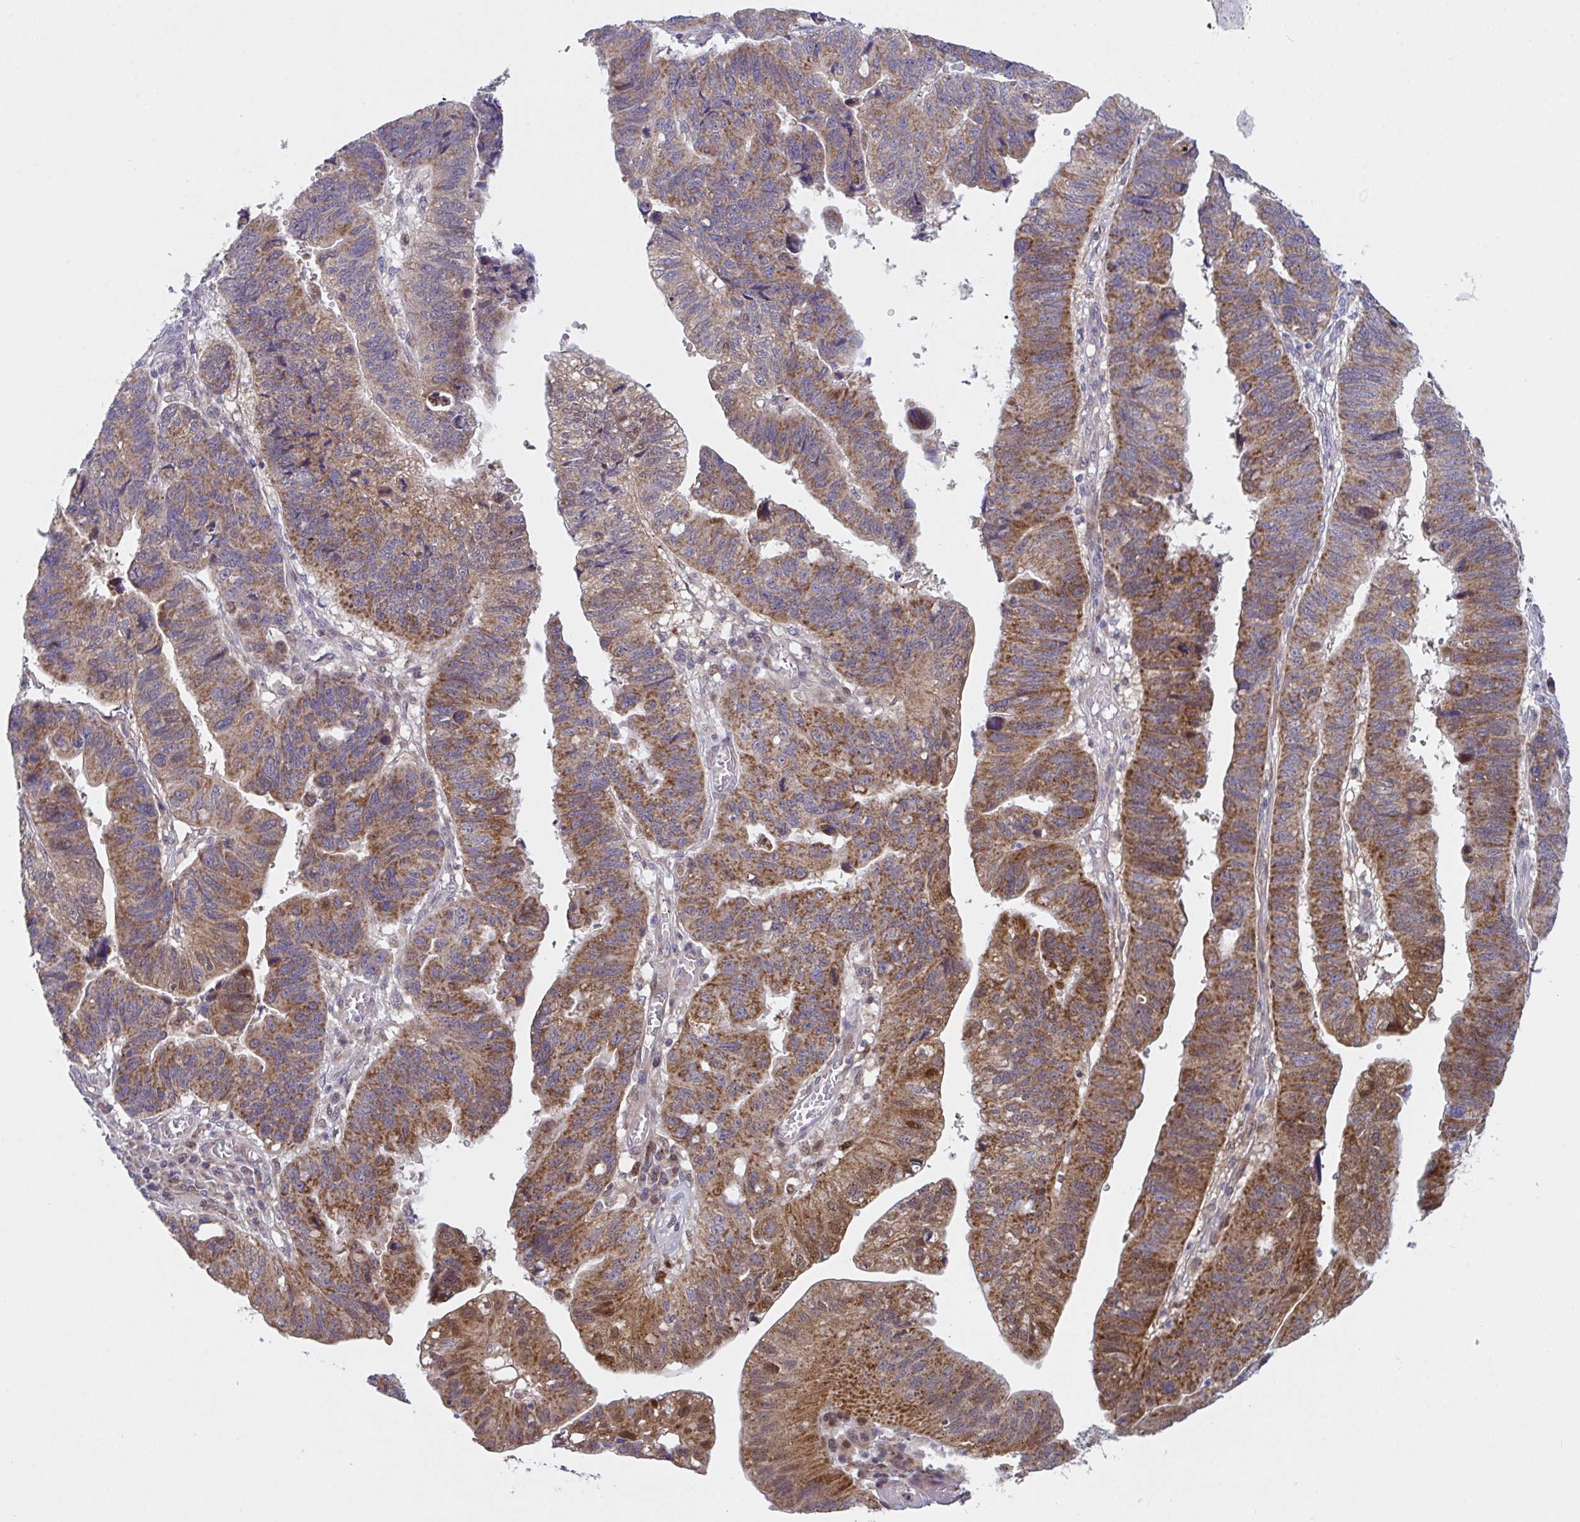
{"staining": {"intensity": "moderate", "quantity": ">75%", "location": "cytoplasmic/membranous"}, "tissue": "stomach cancer", "cell_type": "Tumor cells", "image_type": "cancer", "snomed": [{"axis": "morphology", "description": "Adenocarcinoma, NOS"}, {"axis": "topography", "description": "Stomach"}], "caption": "Adenocarcinoma (stomach) tissue reveals moderate cytoplasmic/membranous expression in about >75% of tumor cells, visualized by immunohistochemistry.", "gene": "MRPS2", "patient": {"sex": "male", "age": 59}}